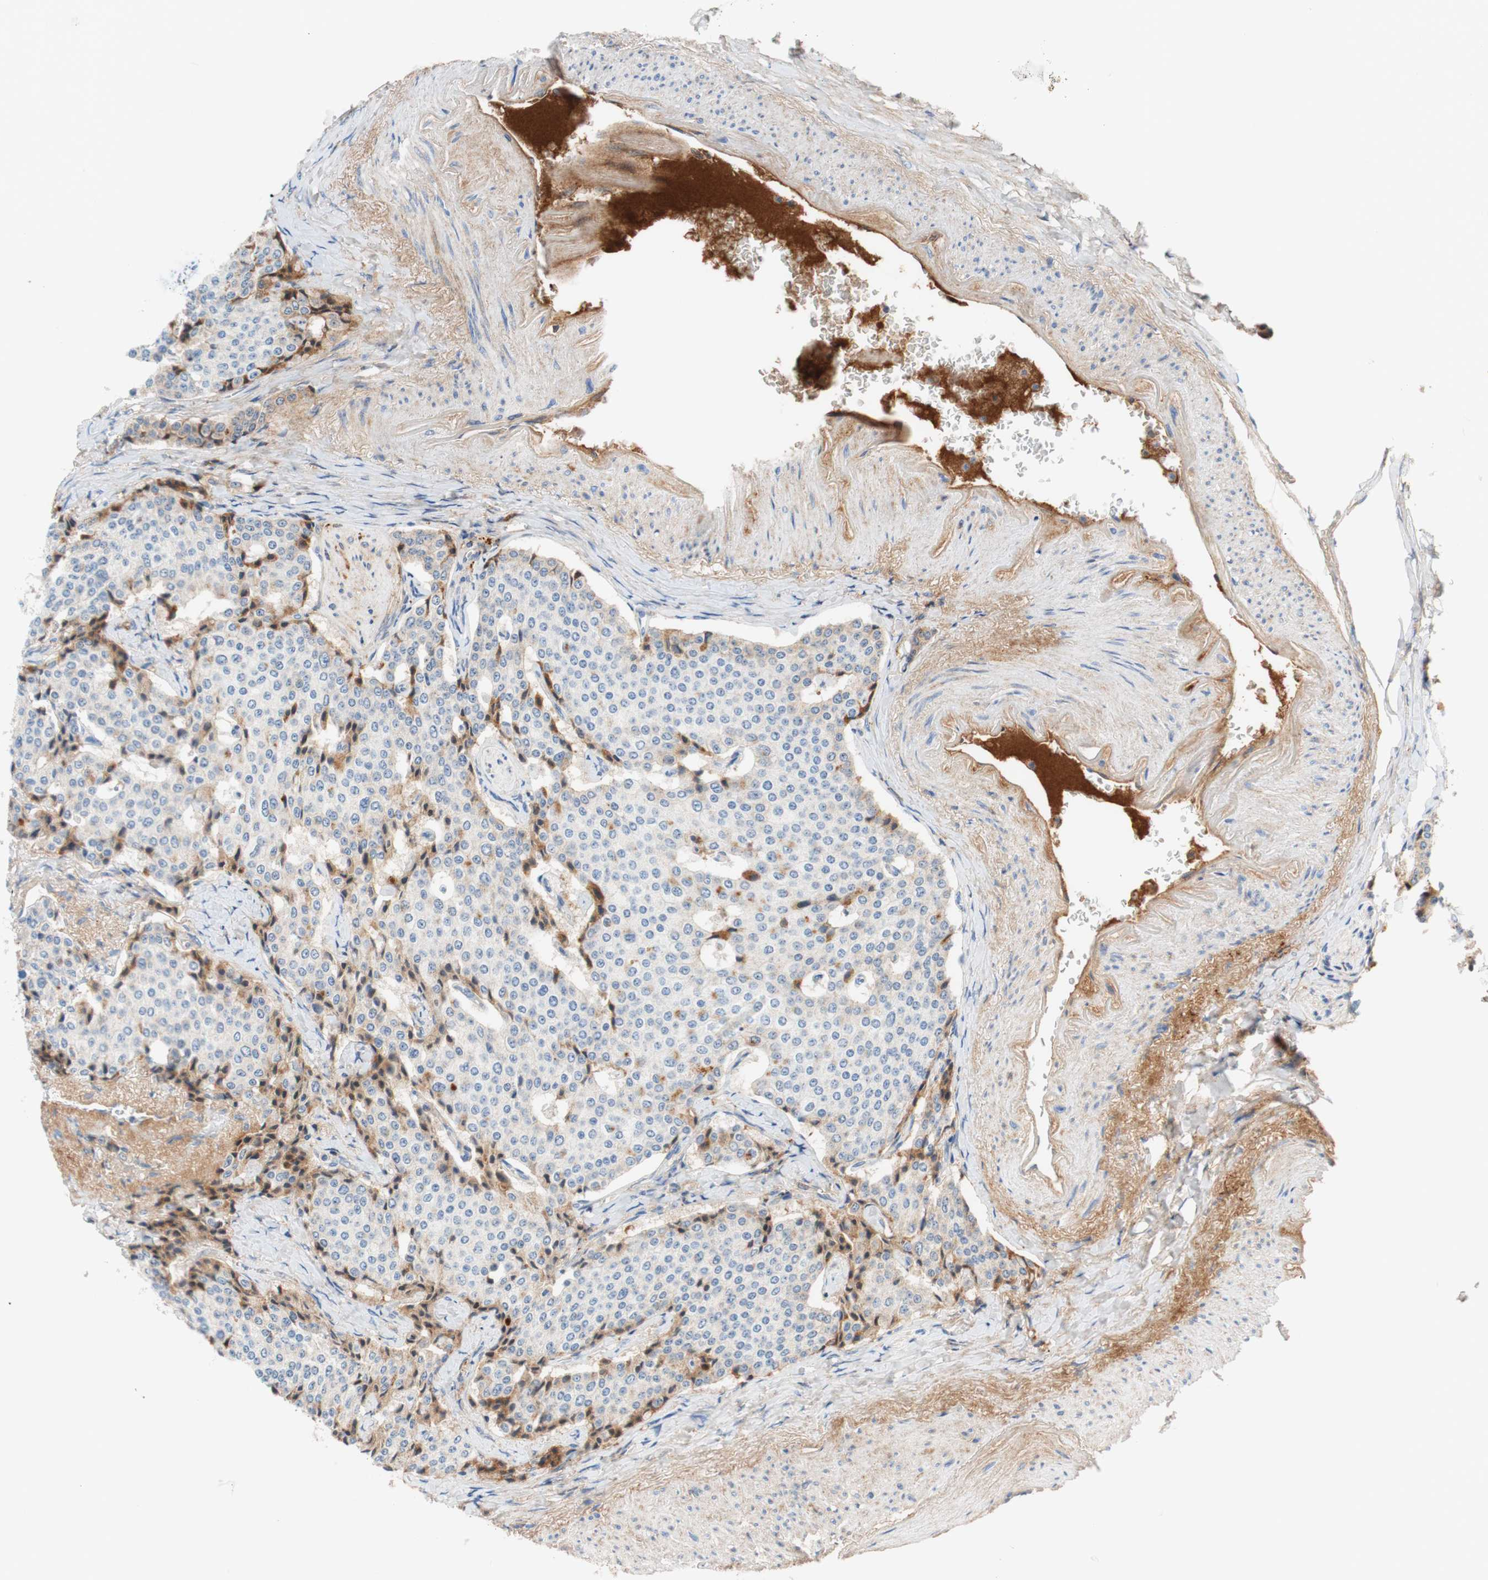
{"staining": {"intensity": "negative", "quantity": "none", "location": "none"}, "tissue": "carcinoid", "cell_type": "Tumor cells", "image_type": "cancer", "snomed": [{"axis": "morphology", "description": "Carcinoid, malignant, NOS"}, {"axis": "topography", "description": "Colon"}], "caption": "The immunohistochemistry (IHC) histopathology image has no significant staining in tumor cells of carcinoid tissue.", "gene": "RBP4", "patient": {"sex": "female", "age": 61}}